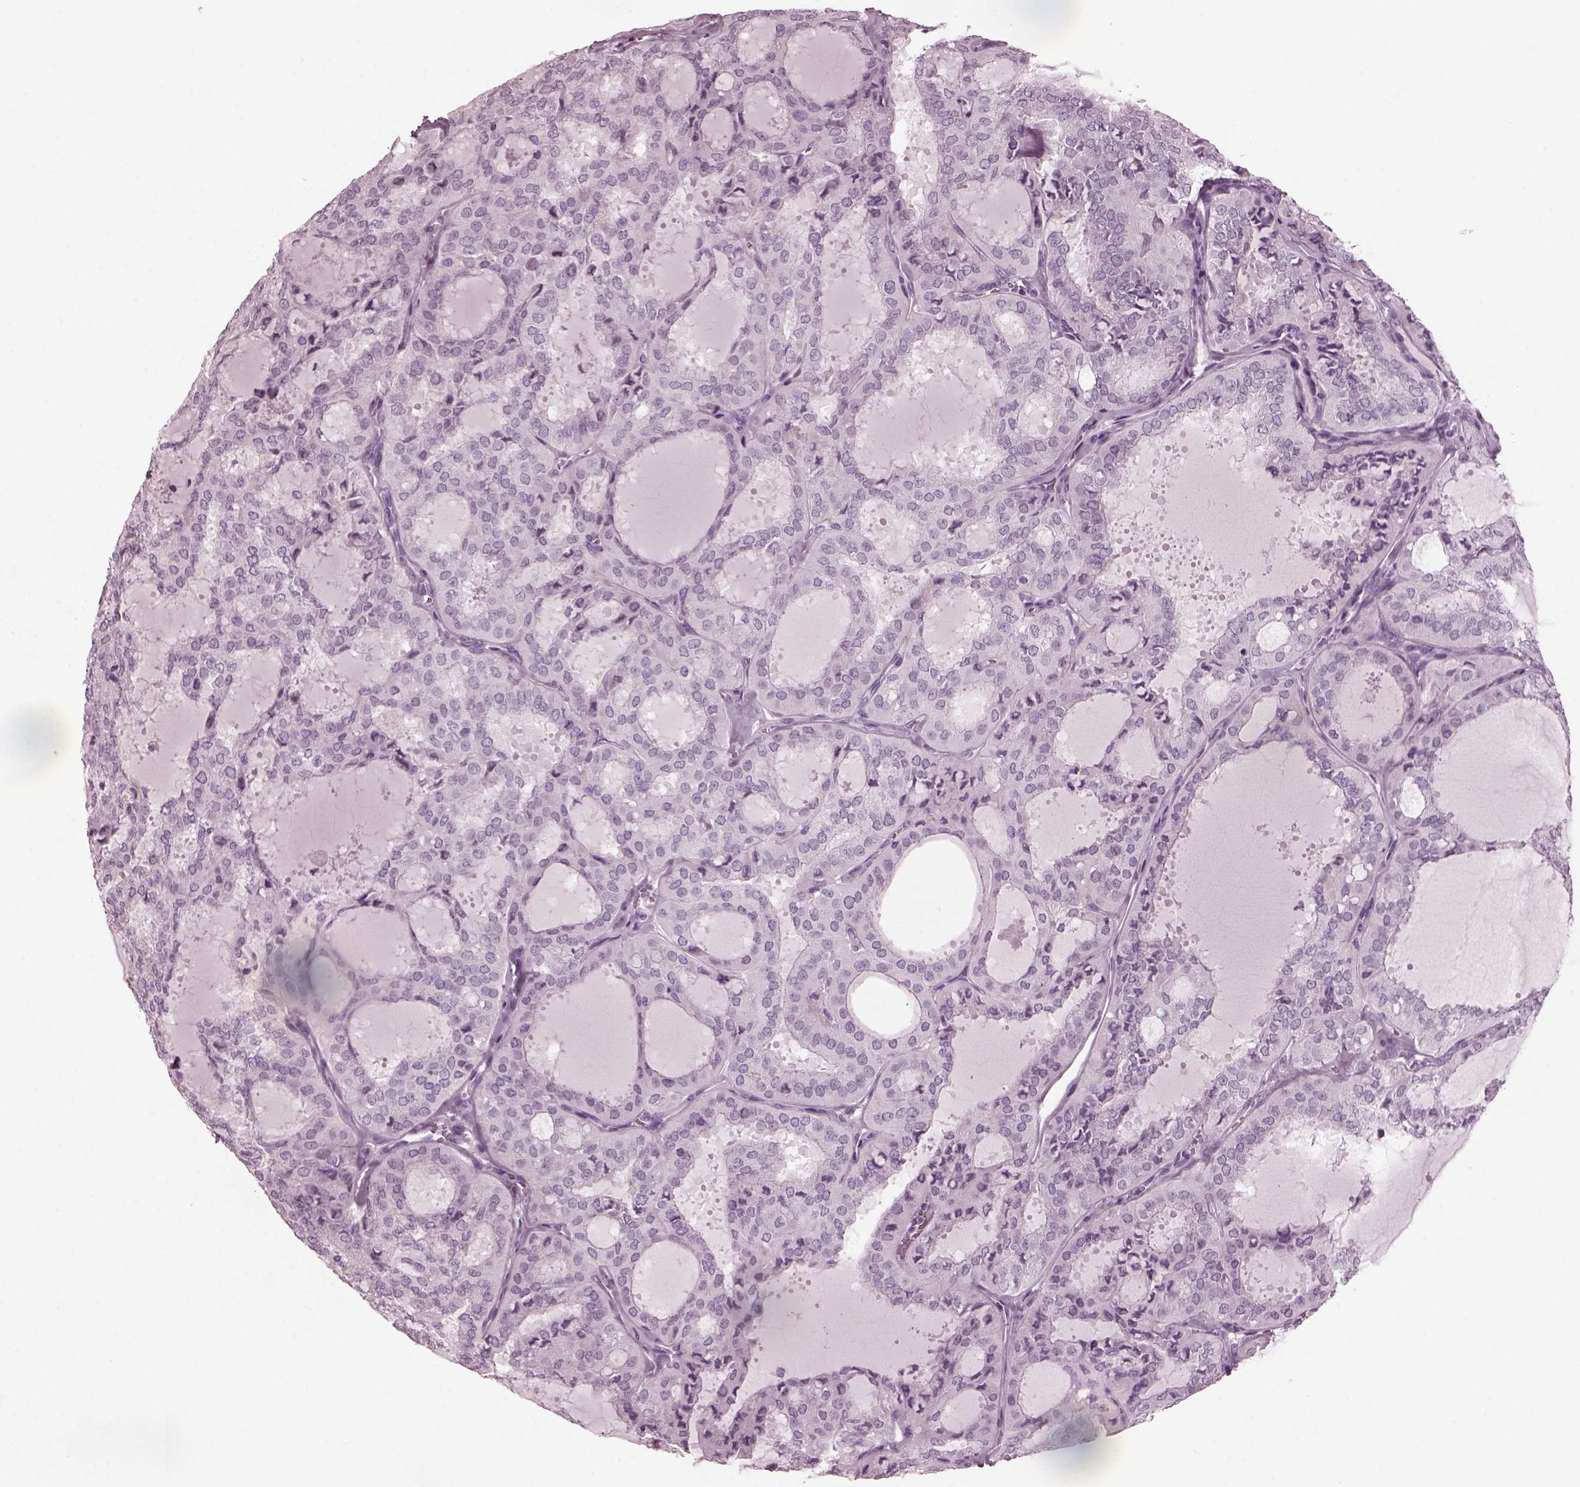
{"staining": {"intensity": "negative", "quantity": "none", "location": "none"}, "tissue": "thyroid cancer", "cell_type": "Tumor cells", "image_type": "cancer", "snomed": [{"axis": "morphology", "description": "Follicular adenoma carcinoma, NOS"}, {"axis": "topography", "description": "Thyroid gland"}], "caption": "High magnification brightfield microscopy of thyroid cancer (follicular adenoma carcinoma) stained with DAB (brown) and counterstained with hematoxylin (blue): tumor cells show no significant expression.", "gene": "RCVRN", "patient": {"sex": "male", "age": 75}}